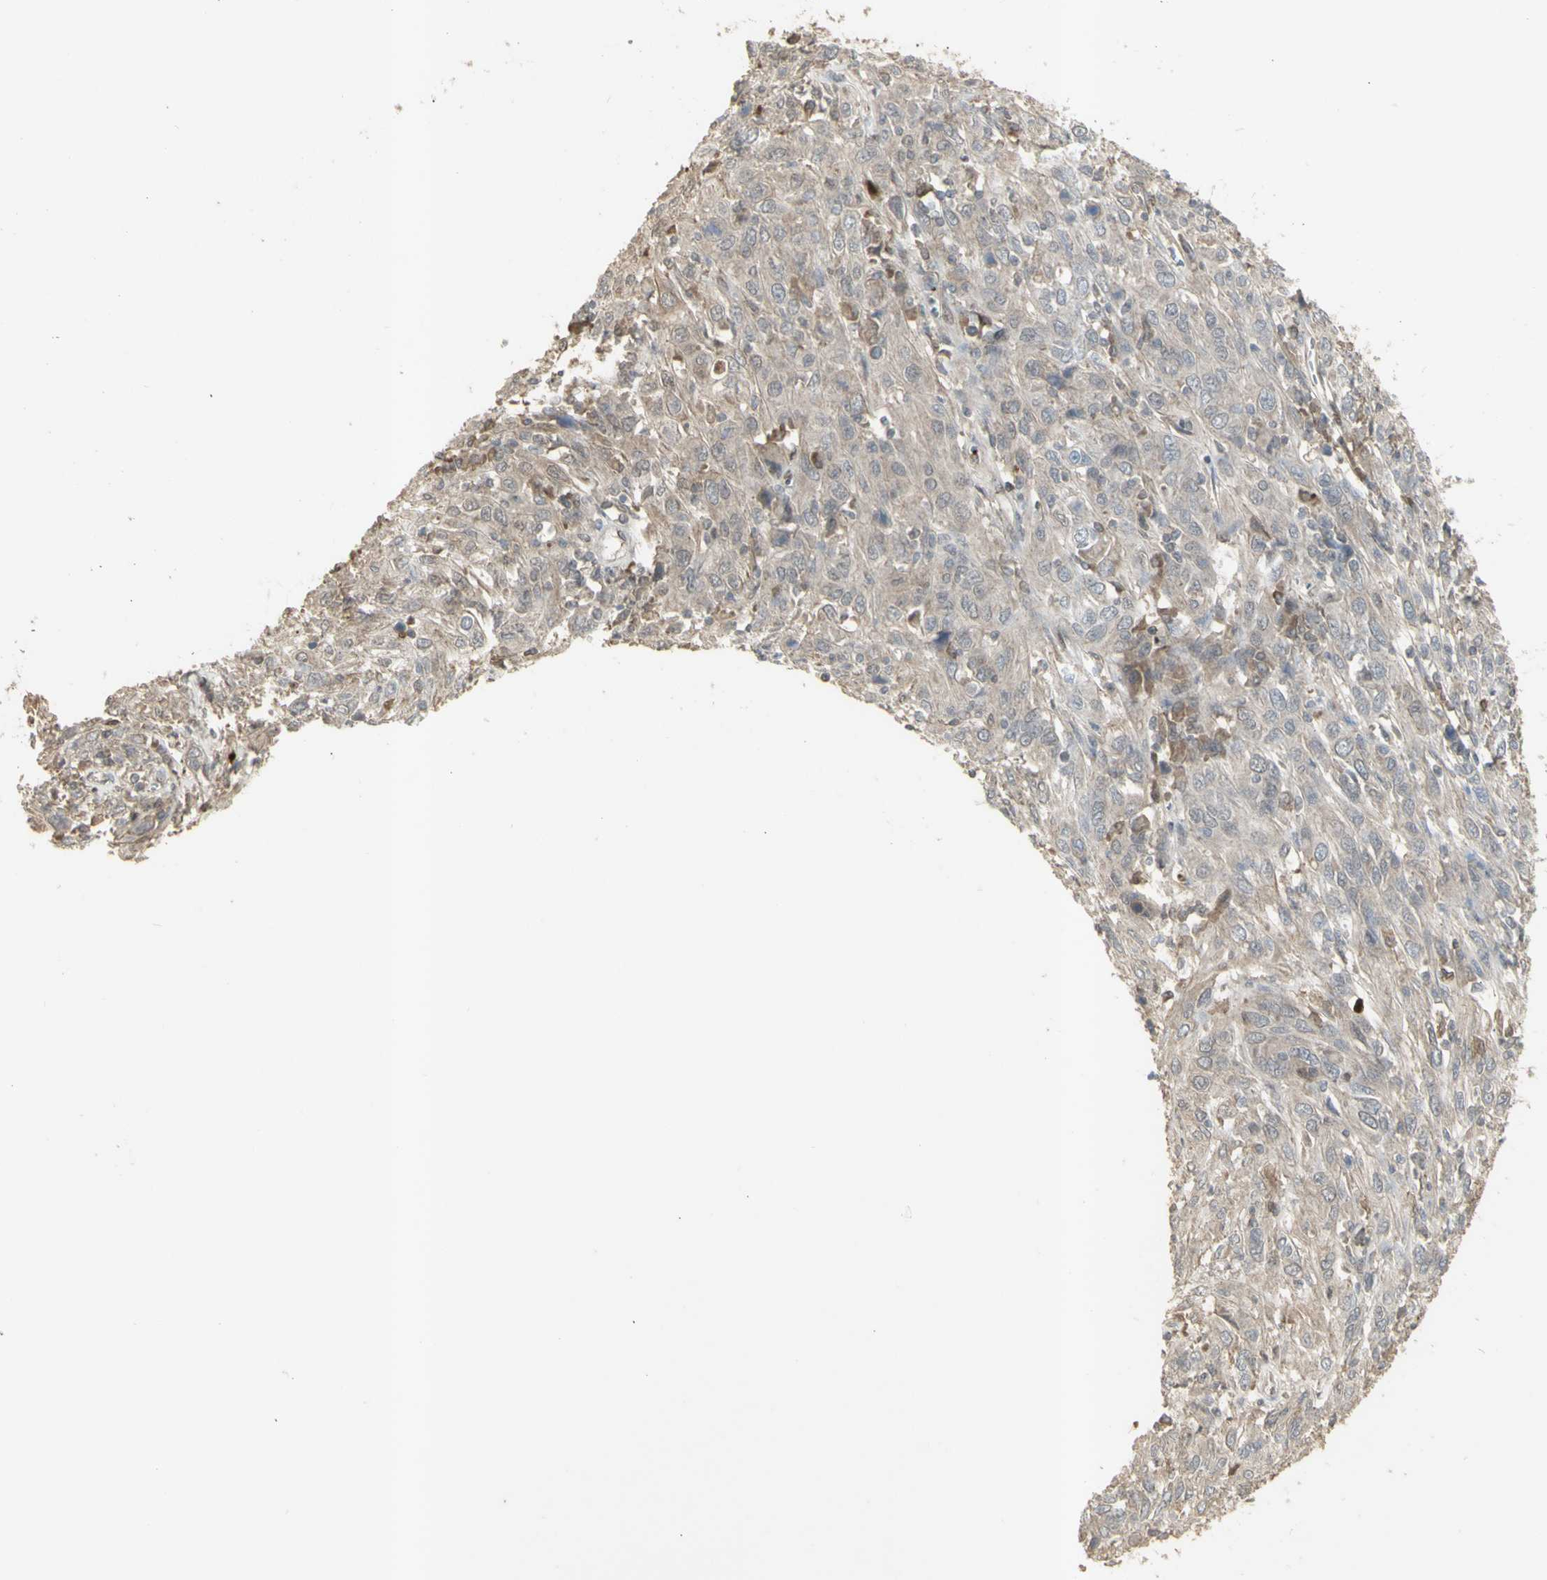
{"staining": {"intensity": "weak", "quantity": ">75%", "location": "cytoplasmic/membranous,nuclear"}, "tissue": "cervical cancer", "cell_type": "Tumor cells", "image_type": "cancer", "snomed": [{"axis": "morphology", "description": "Squamous cell carcinoma, NOS"}, {"axis": "topography", "description": "Cervix"}], "caption": "Weak cytoplasmic/membranous and nuclear protein expression is present in about >75% of tumor cells in squamous cell carcinoma (cervical). The staining is performed using DAB brown chromogen to label protein expression. The nuclei are counter-stained blue using hematoxylin.", "gene": "ALOX12", "patient": {"sex": "female", "age": 46}}